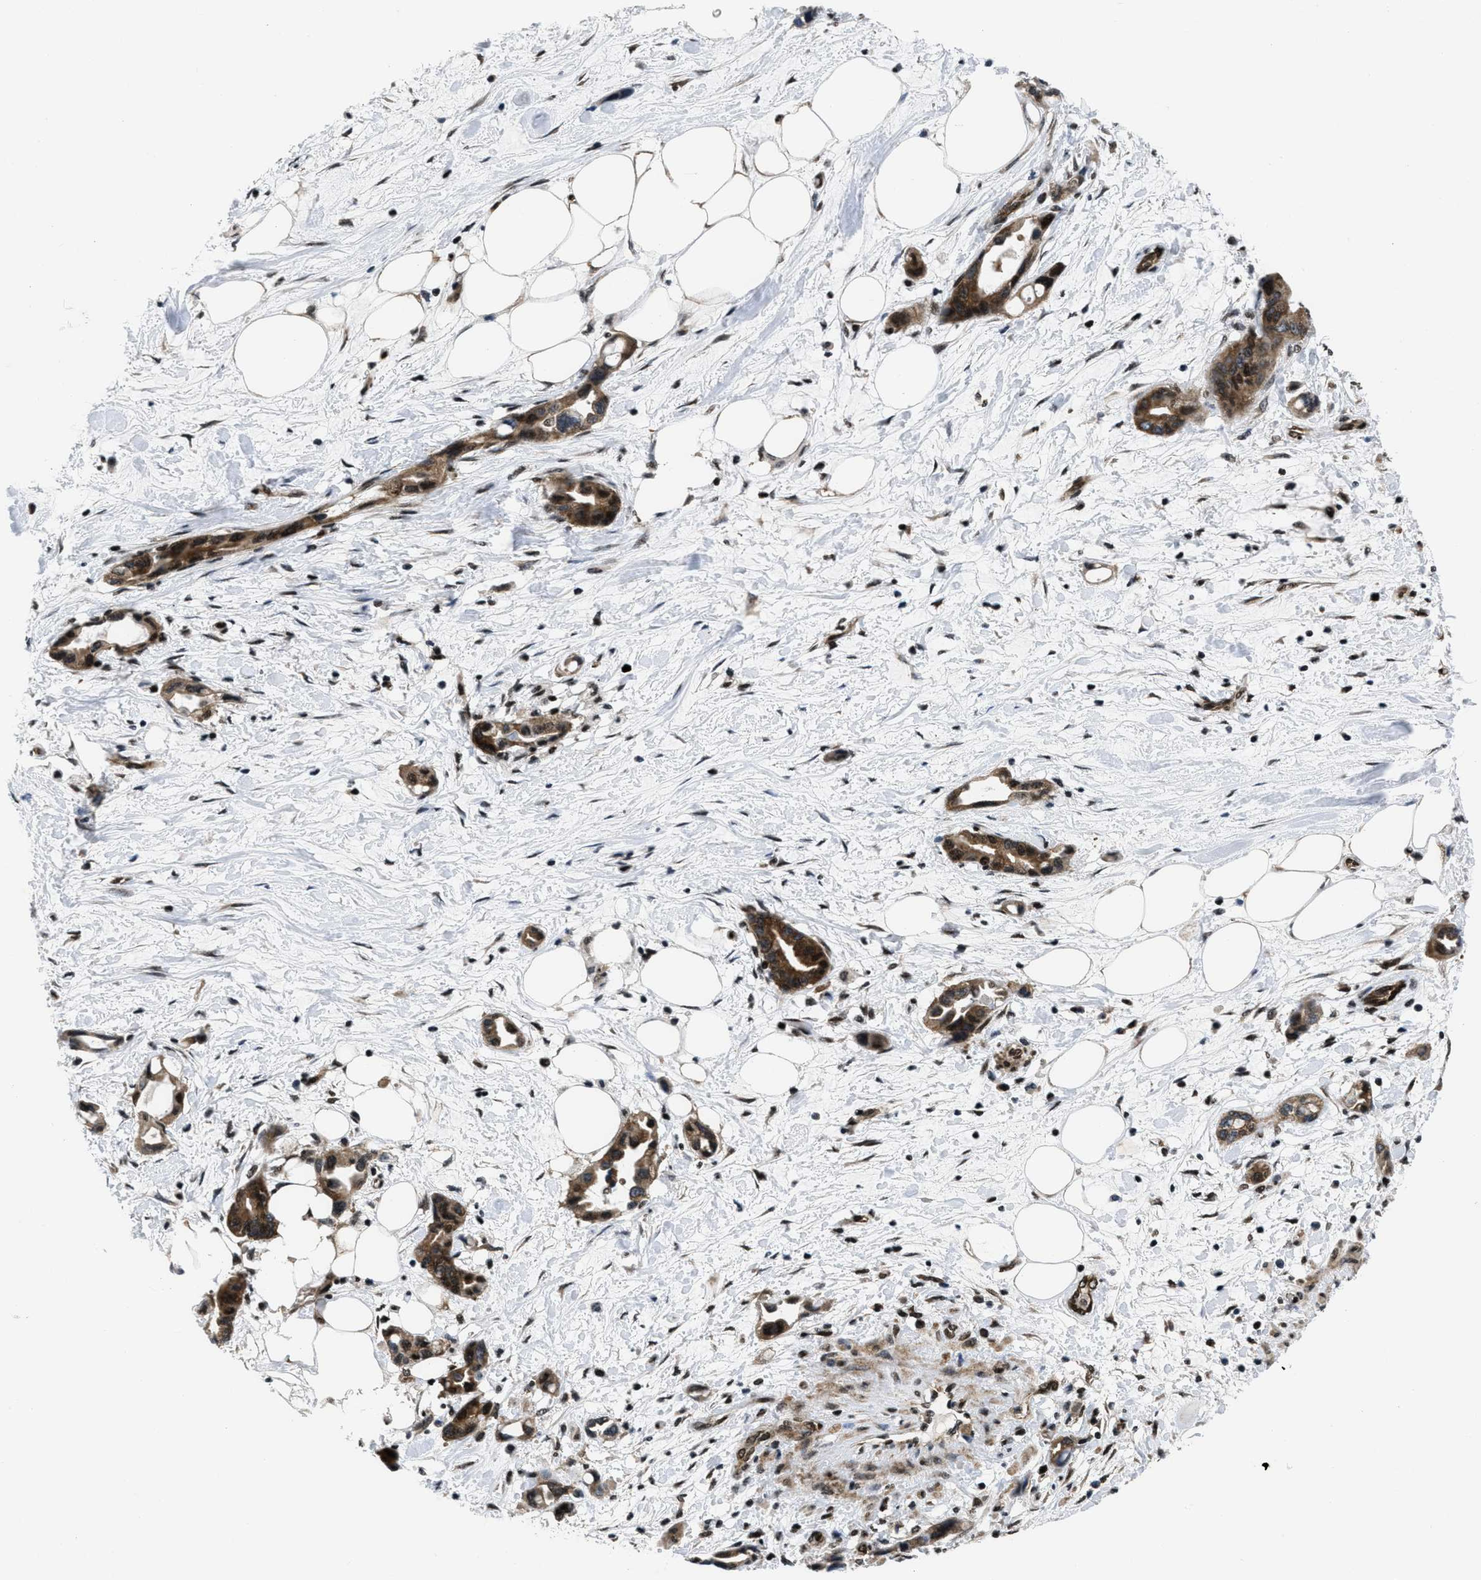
{"staining": {"intensity": "moderate", "quantity": ">75%", "location": "cytoplasmic/membranous,nuclear"}, "tissue": "pancreatic cancer", "cell_type": "Tumor cells", "image_type": "cancer", "snomed": [{"axis": "morphology", "description": "Adenocarcinoma, NOS"}, {"axis": "topography", "description": "Pancreas"}], "caption": "Brown immunohistochemical staining in human pancreatic adenocarcinoma demonstrates moderate cytoplasmic/membranous and nuclear positivity in approximately >75% of tumor cells.", "gene": "PPP2CB", "patient": {"sex": "female", "age": 57}}